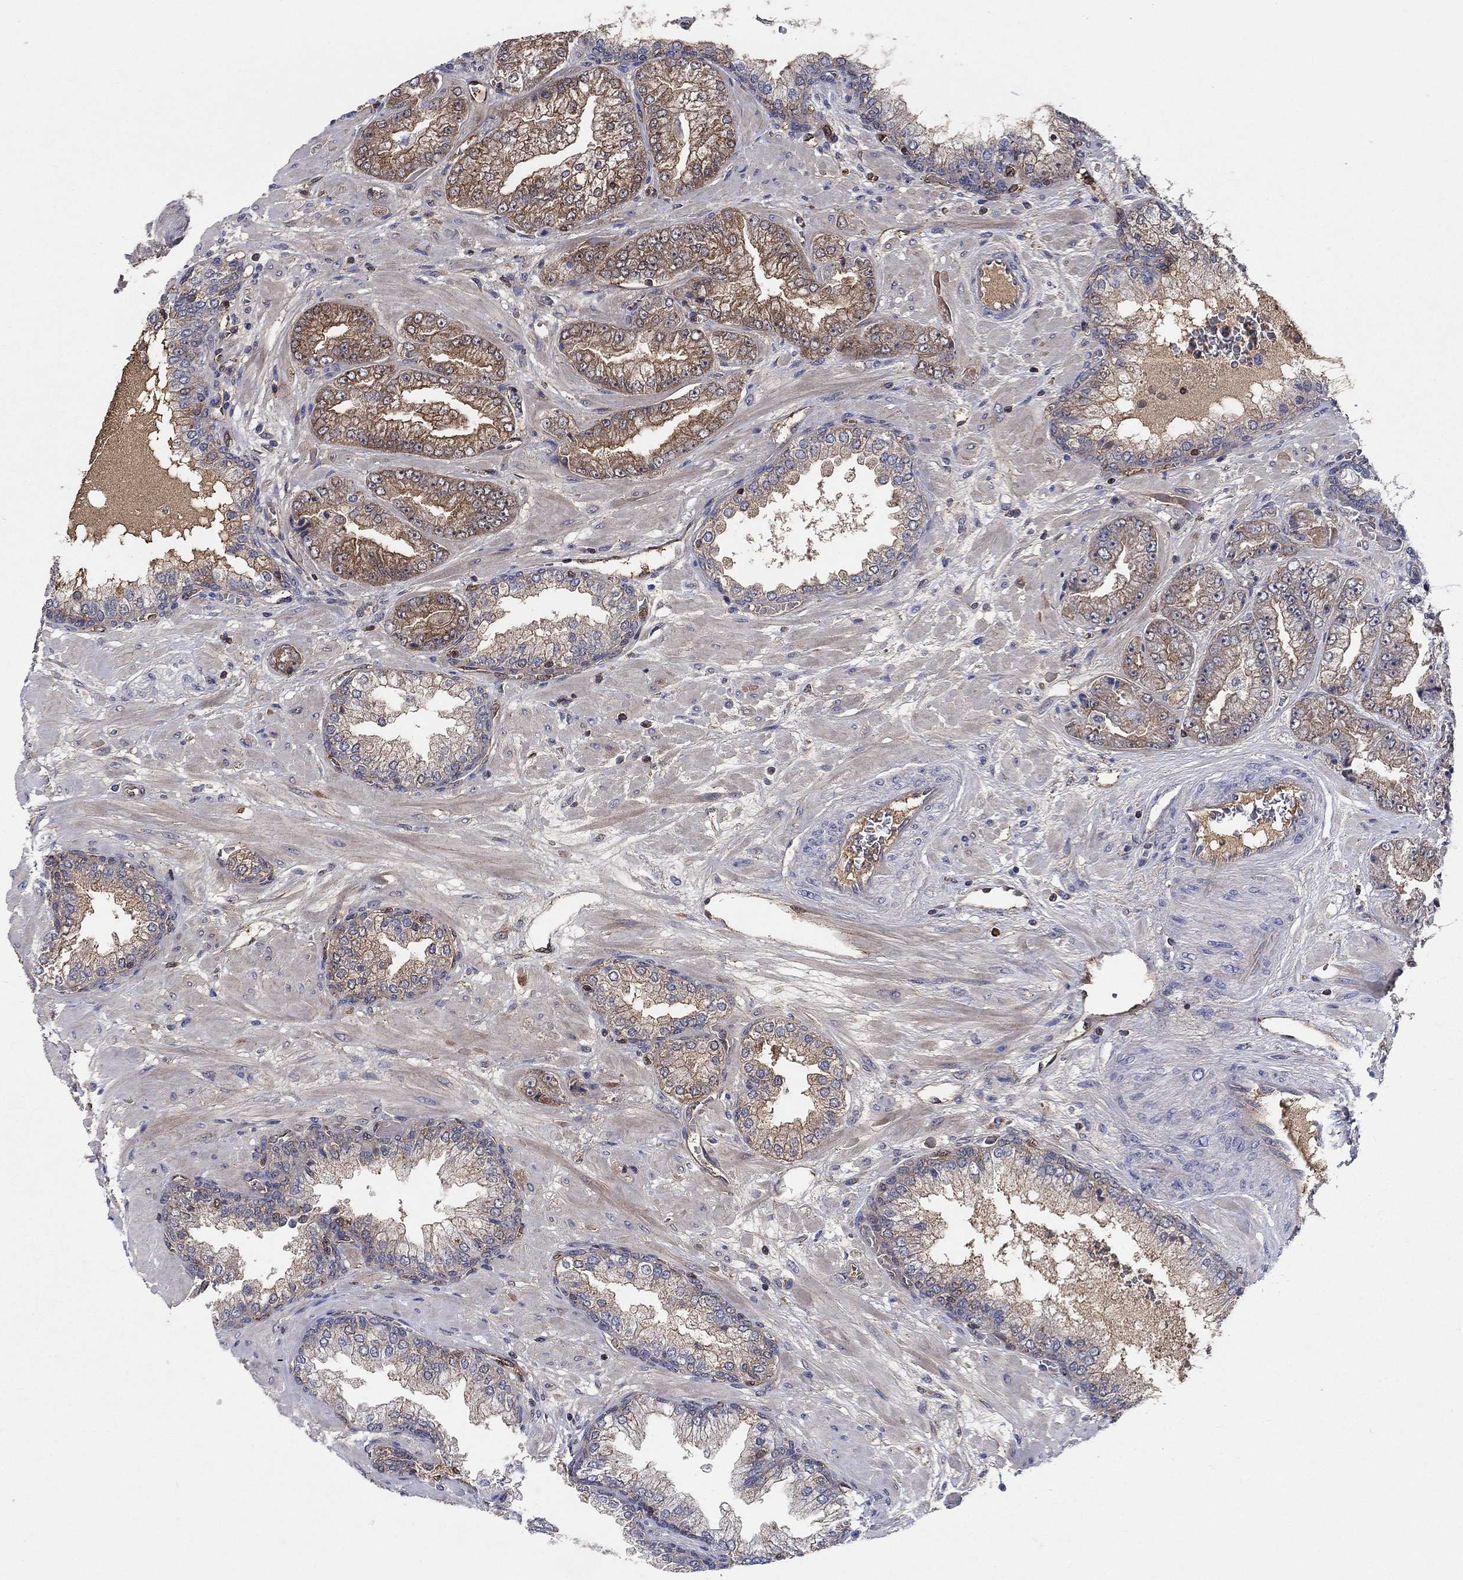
{"staining": {"intensity": "moderate", "quantity": "25%-75%", "location": "cytoplasmic/membranous"}, "tissue": "prostate cancer", "cell_type": "Tumor cells", "image_type": "cancer", "snomed": [{"axis": "morphology", "description": "Adenocarcinoma, Low grade"}, {"axis": "topography", "description": "Prostate"}], "caption": "Prostate low-grade adenocarcinoma stained for a protein (brown) reveals moderate cytoplasmic/membranous positive expression in approximately 25%-75% of tumor cells.", "gene": "AGFG2", "patient": {"sex": "male", "age": 57}}